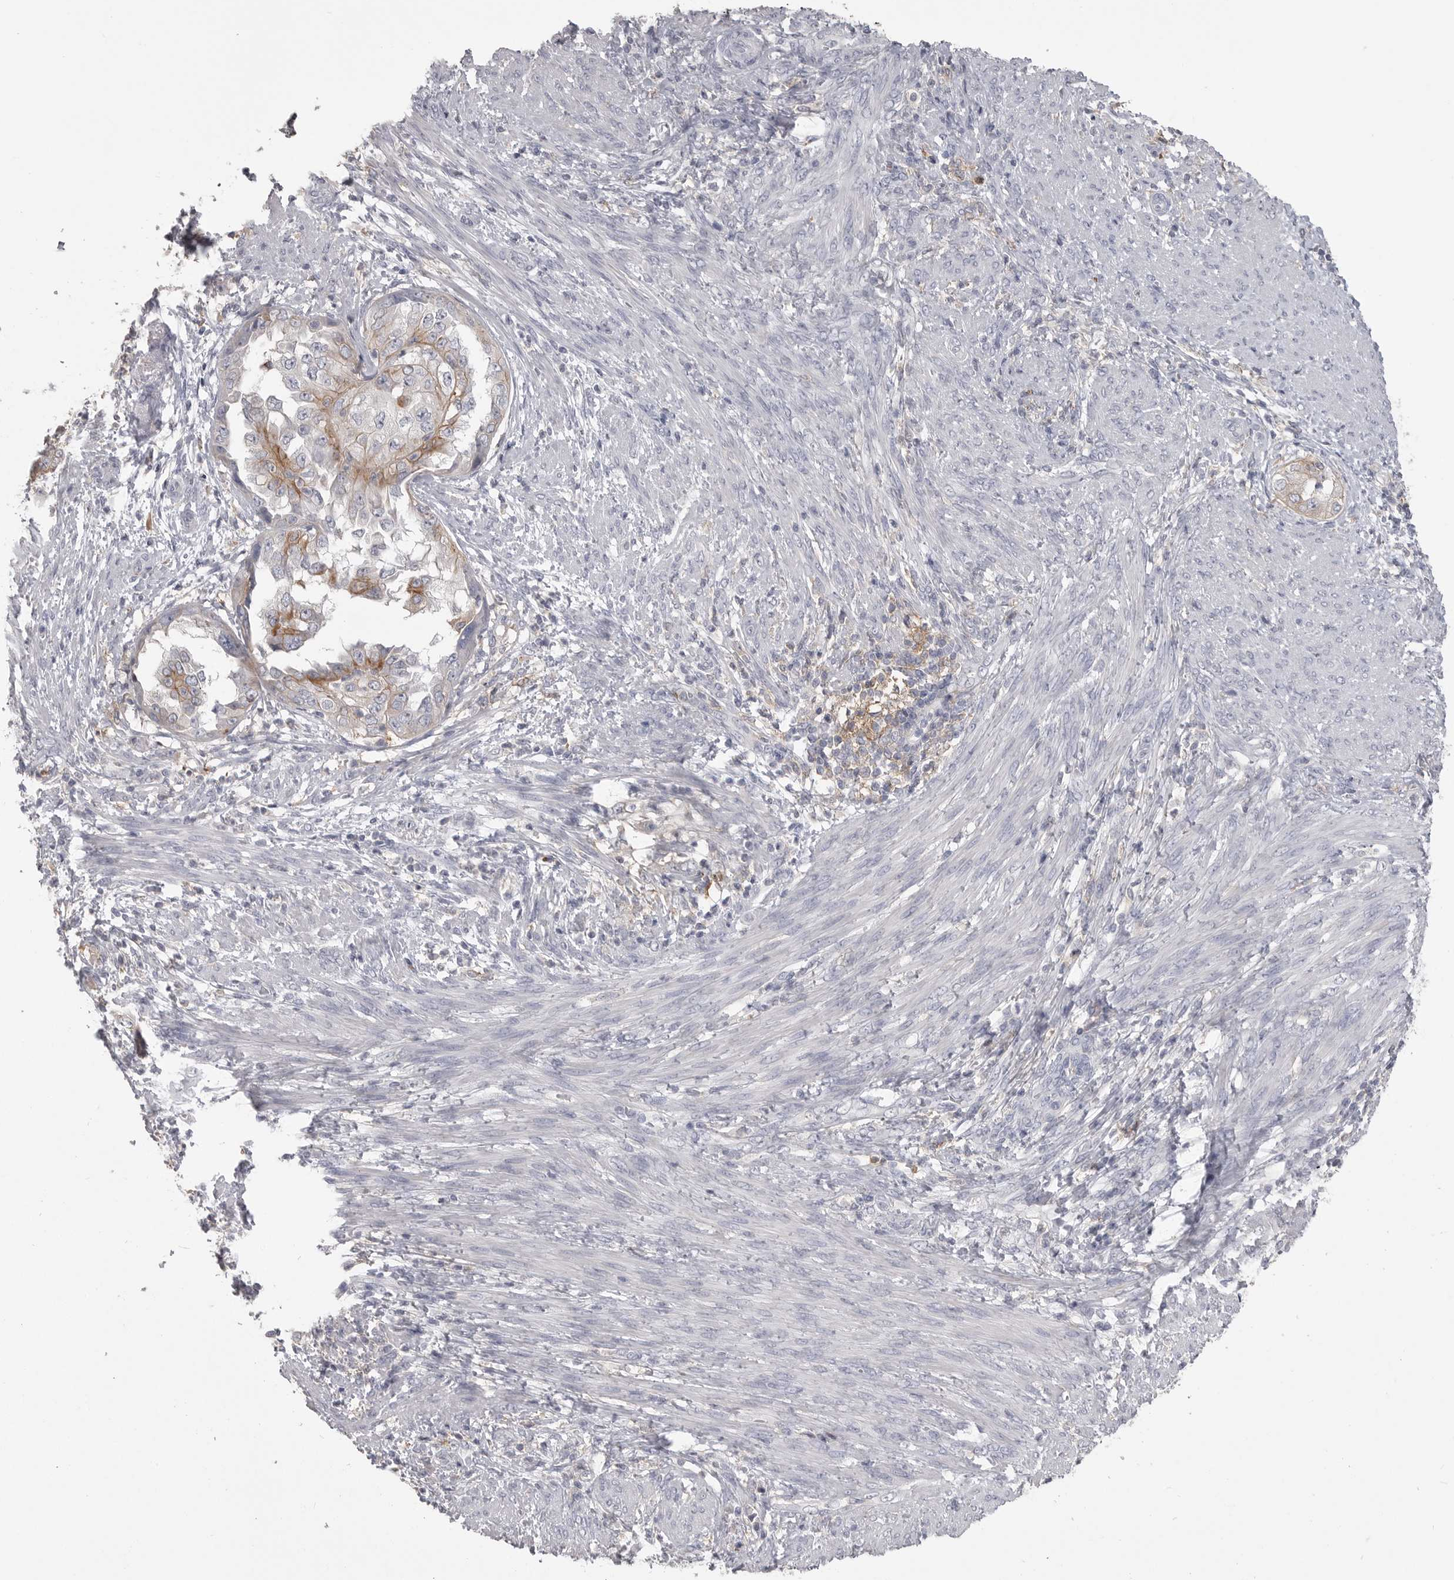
{"staining": {"intensity": "moderate", "quantity": "<25%", "location": "cytoplasmic/membranous"}, "tissue": "endometrial cancer", "cell_type": "Tumor cells", "image_type": "cancer", "snomed": [{"axis": "morphology", "description": "Adenocarcinoma, NOS"}, {"axis": "topography", "description": "Endometrium"}], "caption": "A low amount of moderate cytoplasmic/membranous staining is present in approximately <25% of tumor cells in endometrial adenocarcinoma tissue.", "gene": "CMTM6", "patient": {"sex": "female", "age": 85}}